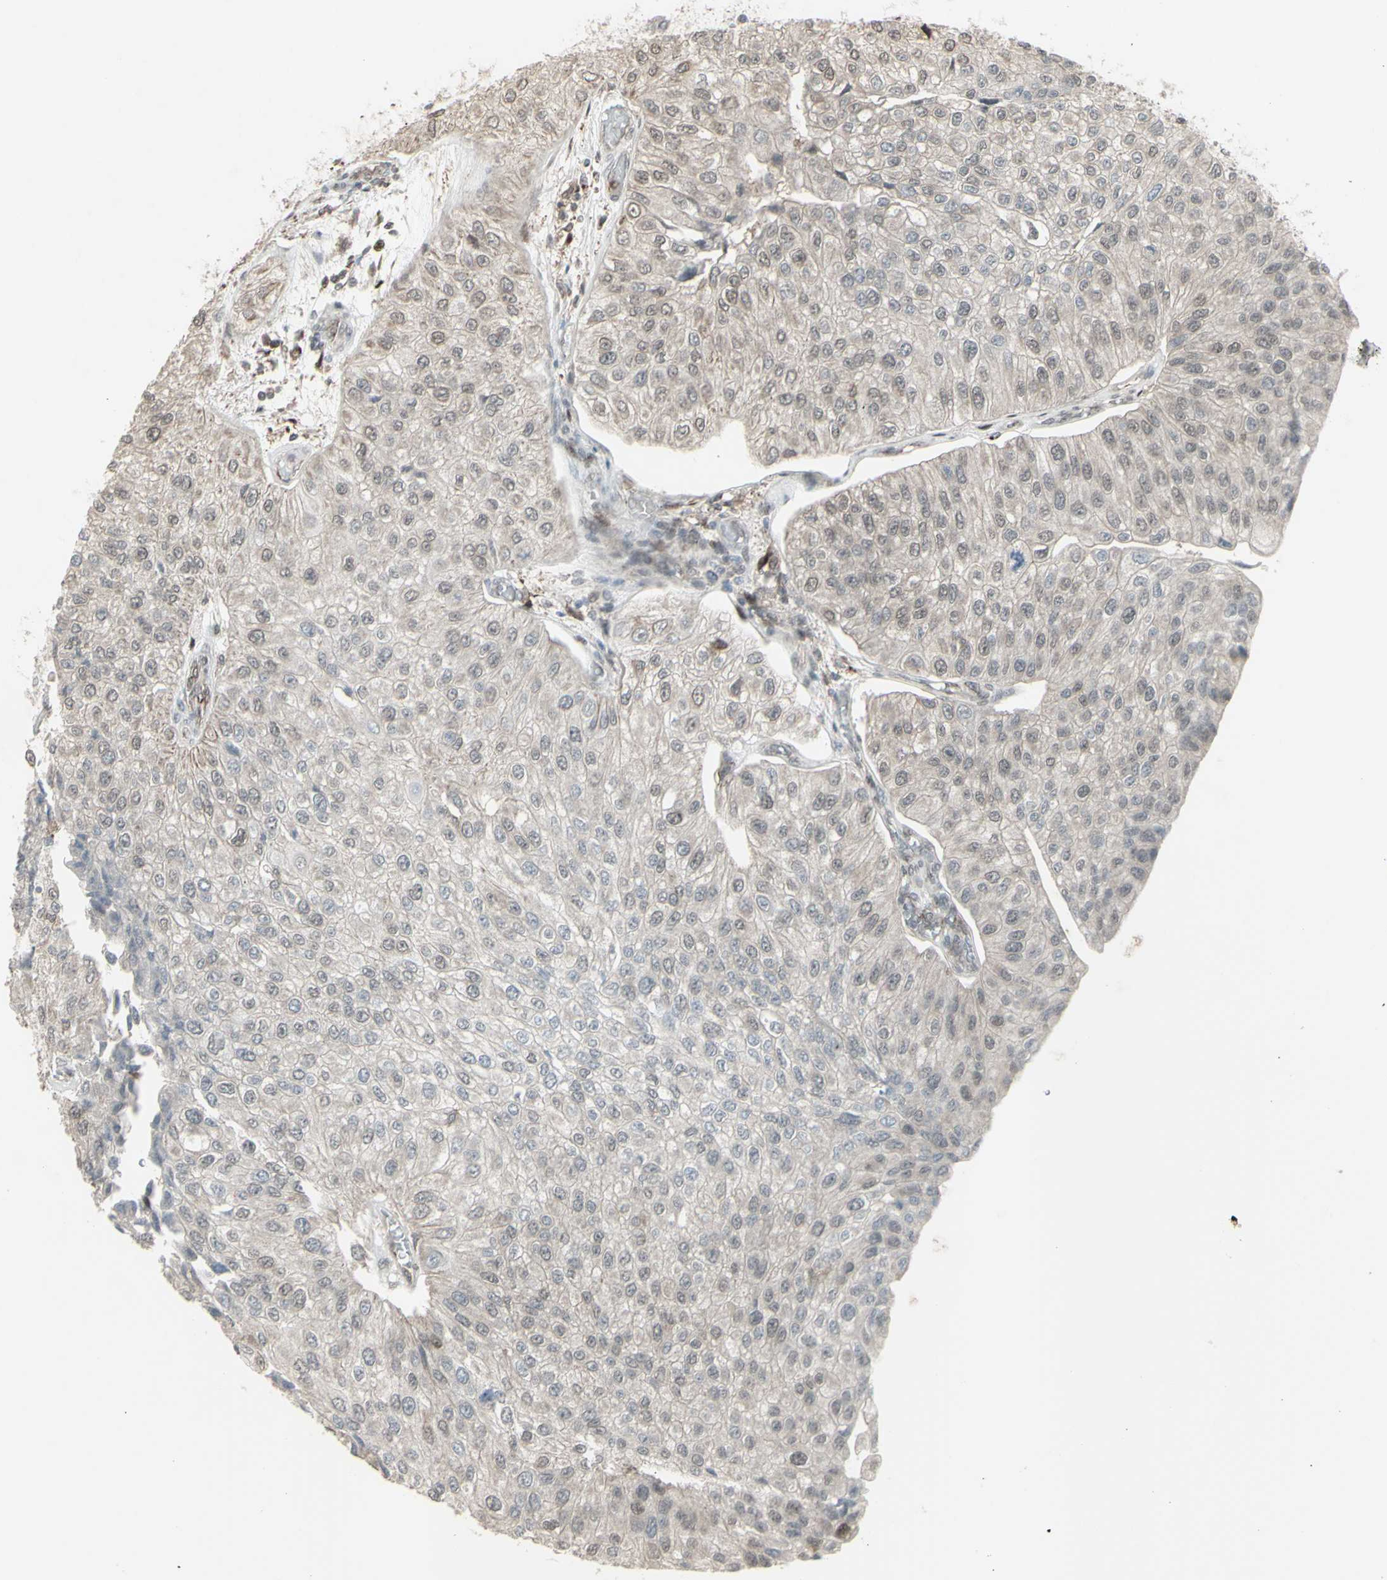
{"staining": {"intensity": "negative", "quantity": "none", "location": "none"}, "tissue": "urothelial cancer", "cell_type": "Tumor cells", "image_type": "cancer", "snomed": [{"axis": "morphology", "description": "Urothelial carcinoma, High grade"}, {"axis": "topography", "description": "Kidney"}, {"axis": "topography", "description": "Urinary bladder"}], "caption": "Immunohistochemistry histopathology image of neoplastic tissue: urothelial carcinoma (high-grade) stained with DAB shows no significant protein positivity in tumor cells.", "gene": "CD33", "patient": {"sex": "male", "age": 77}}